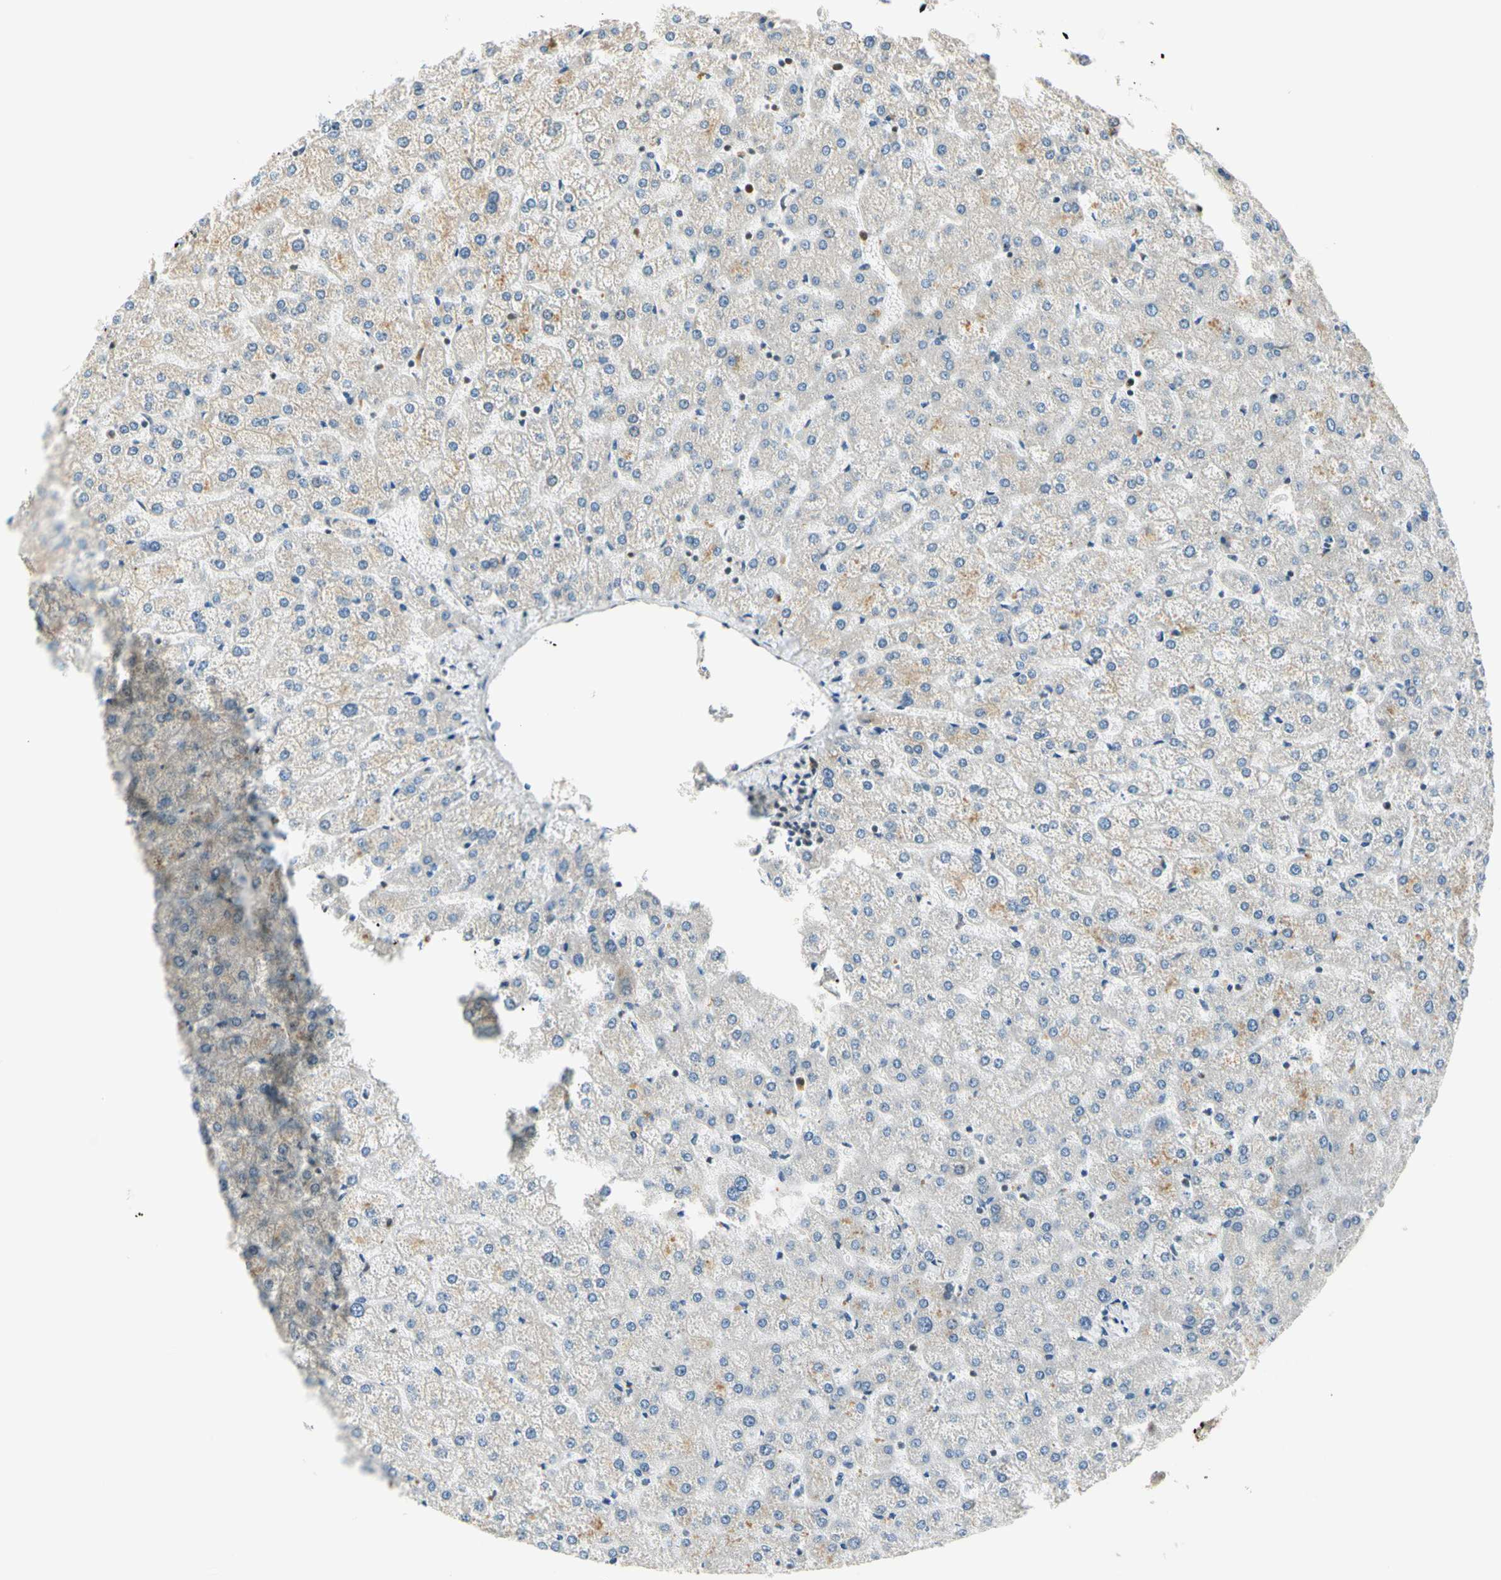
{"staining": {"intensity": "moderate", "quantity": "<25%", "location": "cytoplasmic/membranous"}, "tissue": "liver", "cell_type": "Hepatocytes", "image_type": "normal", "snomed": [{"axis": "morphology", "description": "Normal tissue, NOS"}, {"axis": "topography", "description": "Liver"}], "caption": "A high-resolution photomicrograph shows immunohistochemistry (IHC) staining of normal liver, which demonstrates moderate cytoplasmic/membranous expression in approximately <25% of hepatocytes.", "gene": "NPDC1", "patient": {"sex": "female", "age": 32}}